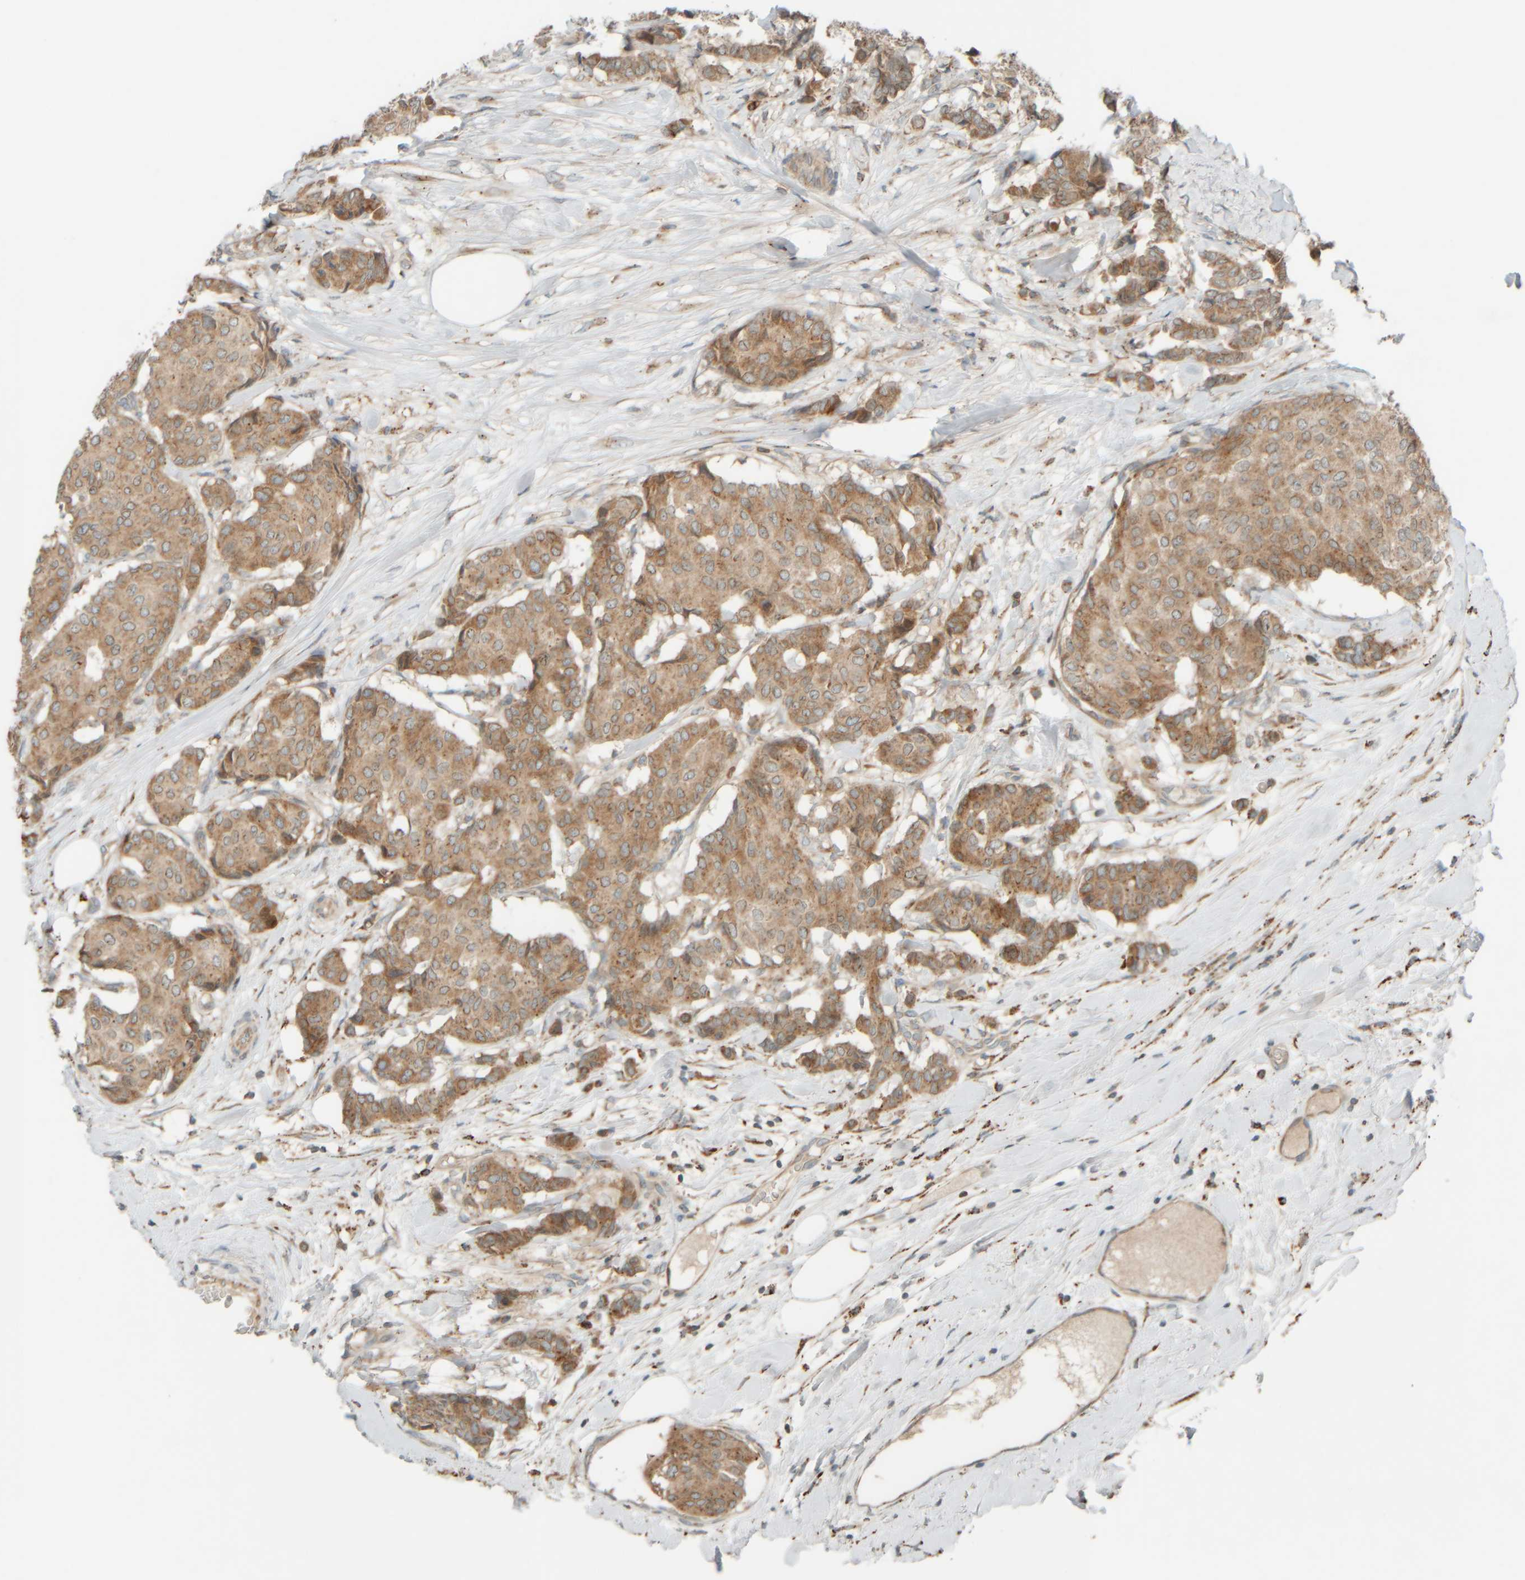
{"staining": {"intensity": "moderate", "quantity": ">75%", "location": "cytoplasmic/membranous"}, "tissue": "breast cancer", "cell_type": "Tumor cells", "image_type": "cancer", "snomed": [{"axis": "morphology", "description": "Duct carcinoma"}, {"axis": "topography", "description": "Breast"}], "caption": "Breast cancer (infiltrating ductal carcinoma) stained with IHC exhibits moderate cytoplasmic/membranous staining in about >75% of tumor cells.", "gene": "SPAG5", "patient": {"sex": "female", "age": 75}}